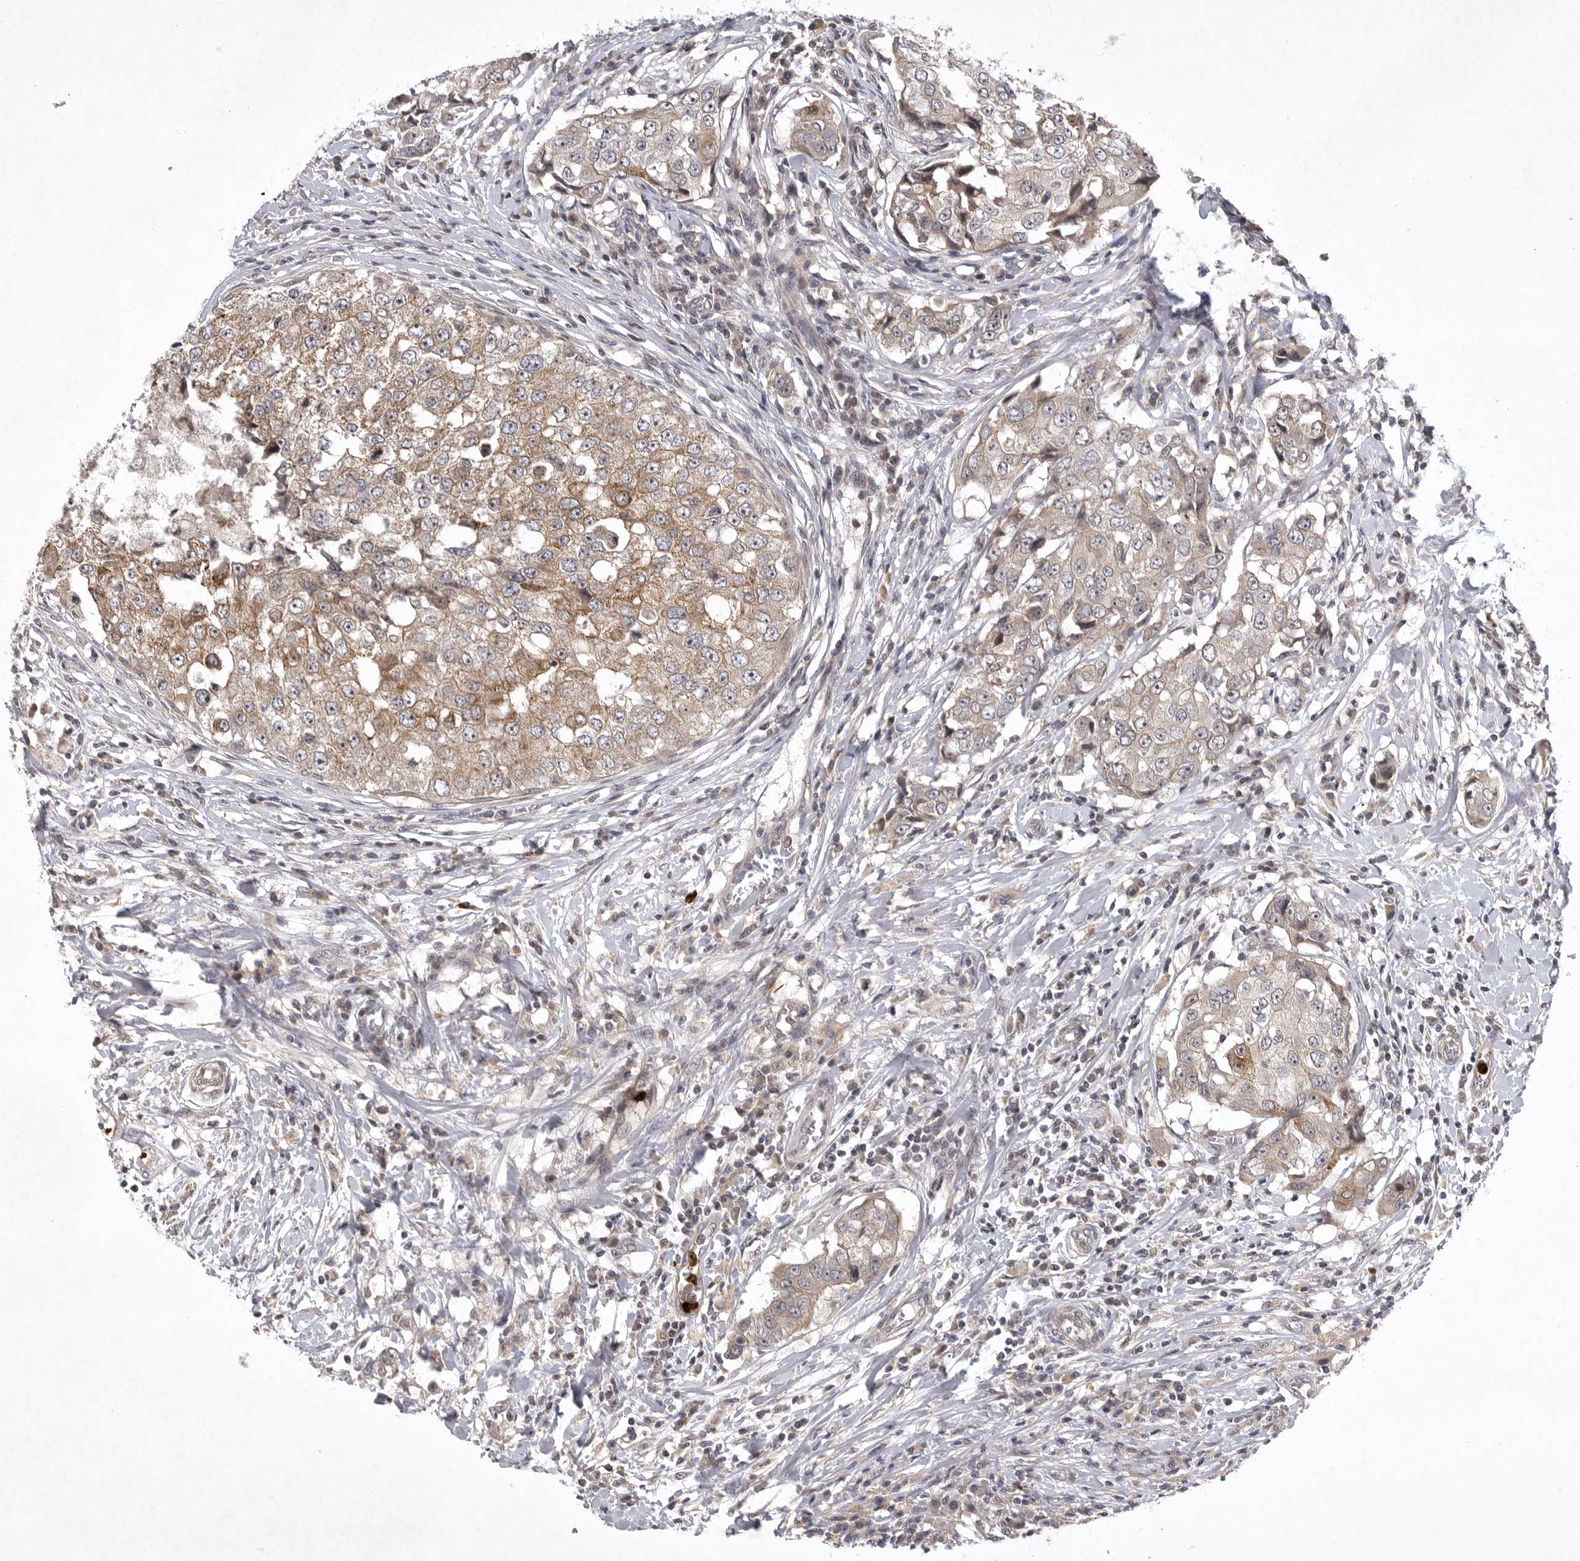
{"staining": {"intensity": "moderate", "quantity": "25%-75%", "location": "cytoplasmic/membranous"}, "tissue": "breast cancer", "cell_type": "Tumor cells", "image_type": "cancer", "snomed": [{"axis": "morphology", "description": "Duct carcinoma"}, {"axis": "topography", "description": "Breast"}], "caption": "Immunohistochemistry (IHC) of intraductal carcinoma (breast) demonstrates medium levels of moderate cytoplasmic/membranous expression in about 25%-75% of tumor cells.", "gene": "UBE3D", "patient": {"sex": "female", "age": 27}}